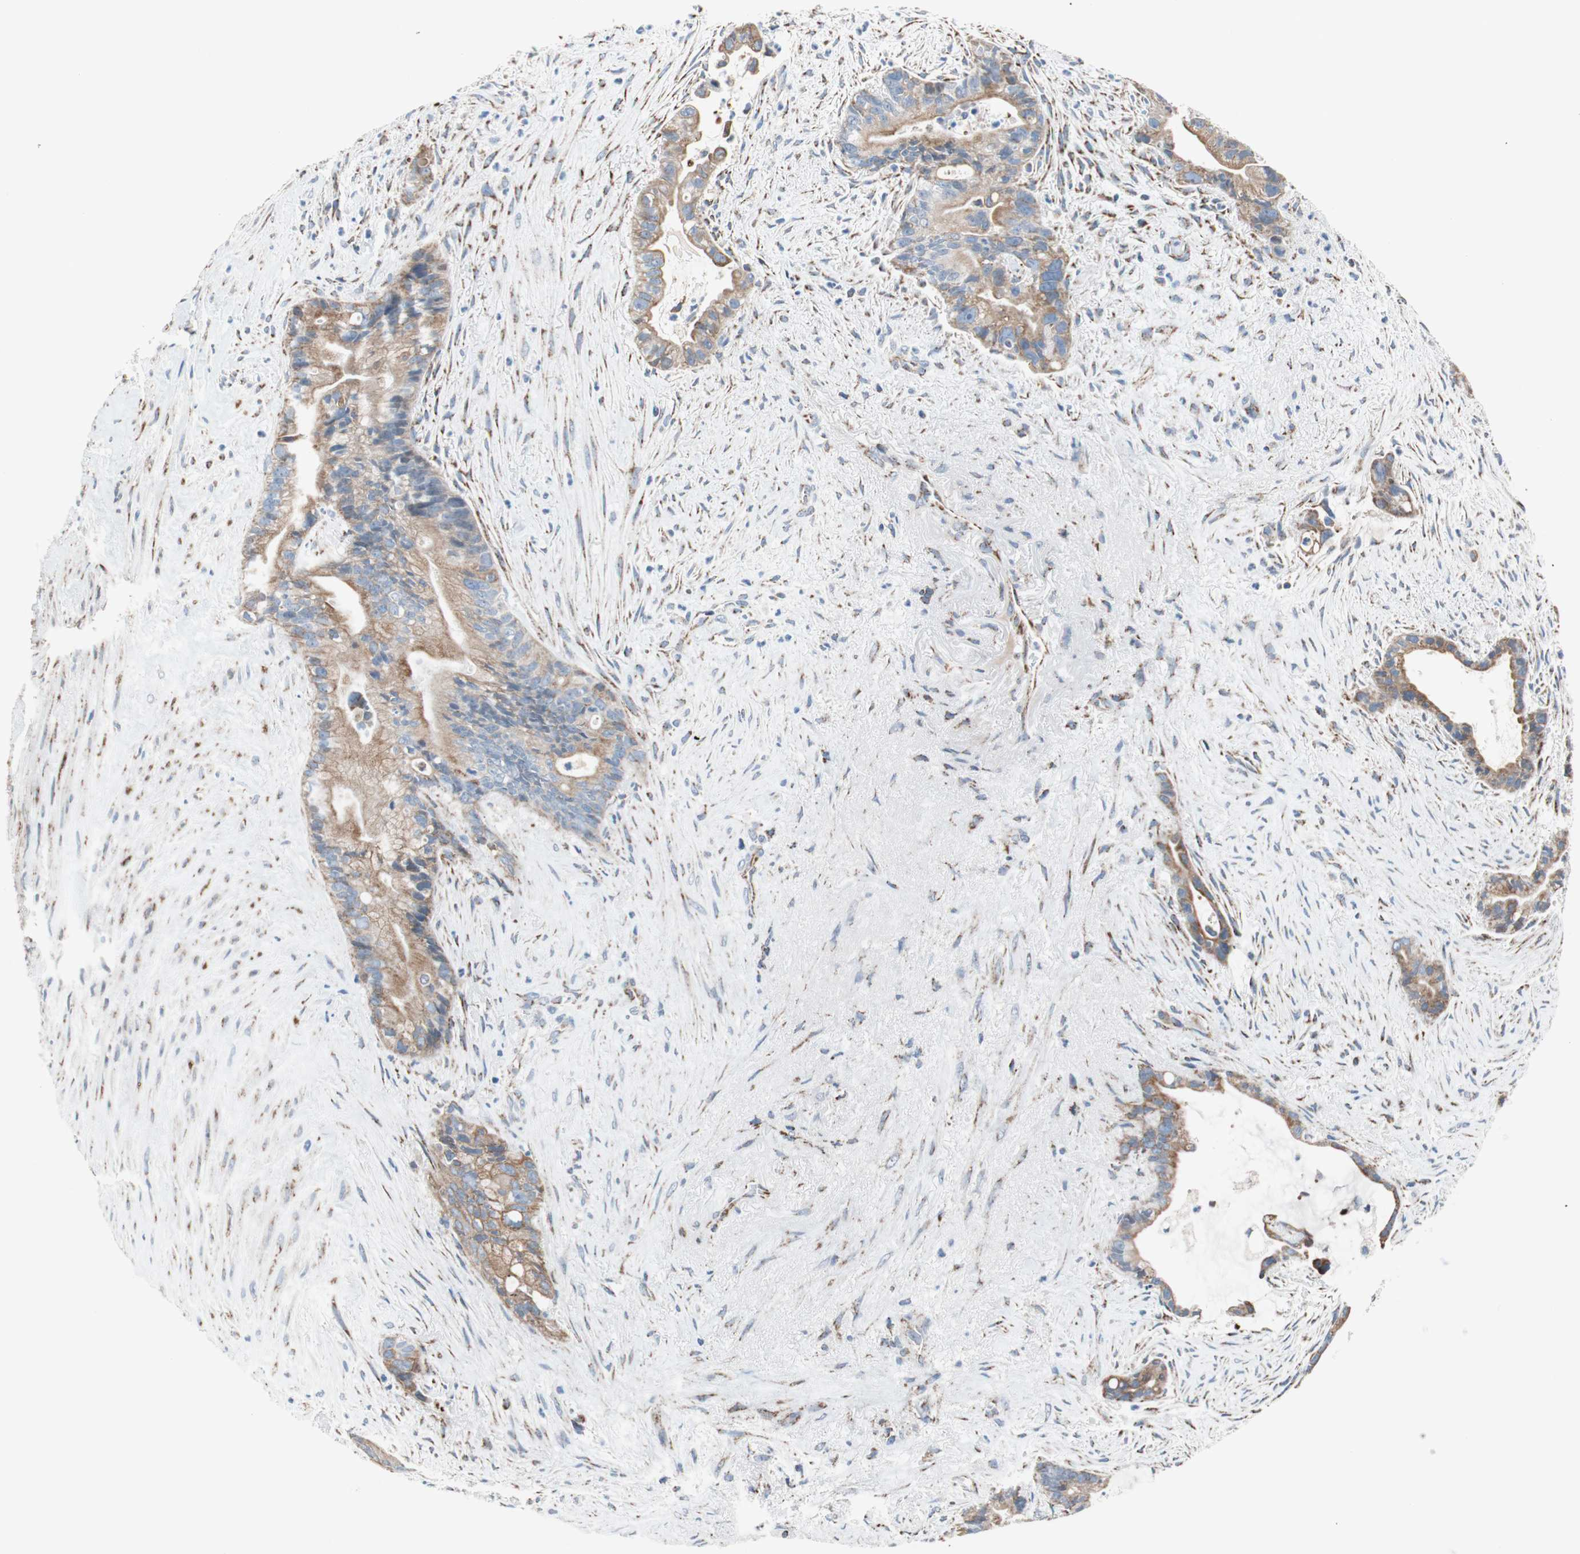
{"staining": {"intensity": "moderate", "quantity": ">75%", "location": "cytoplasmic/membranous"}, "tissue": "liver cancer", "cell_type": "Tumor cells", "image_type": "cancer", "snomed": [{"axis": "morphology", "description": "Cholangiocarcinoma"}, {"axis": "topography", "description": "Liver"}], "caption": "This micrograph shows liver cancer stained with immunohistochemistry to label a protein in brown. The cytoplasmic/membranous of tumor cells show moderate positivity for the protein. Nuclei are counter-stained blue.", "gene": "PCSK4", "patient": {"sex": "female", "age": 55}}